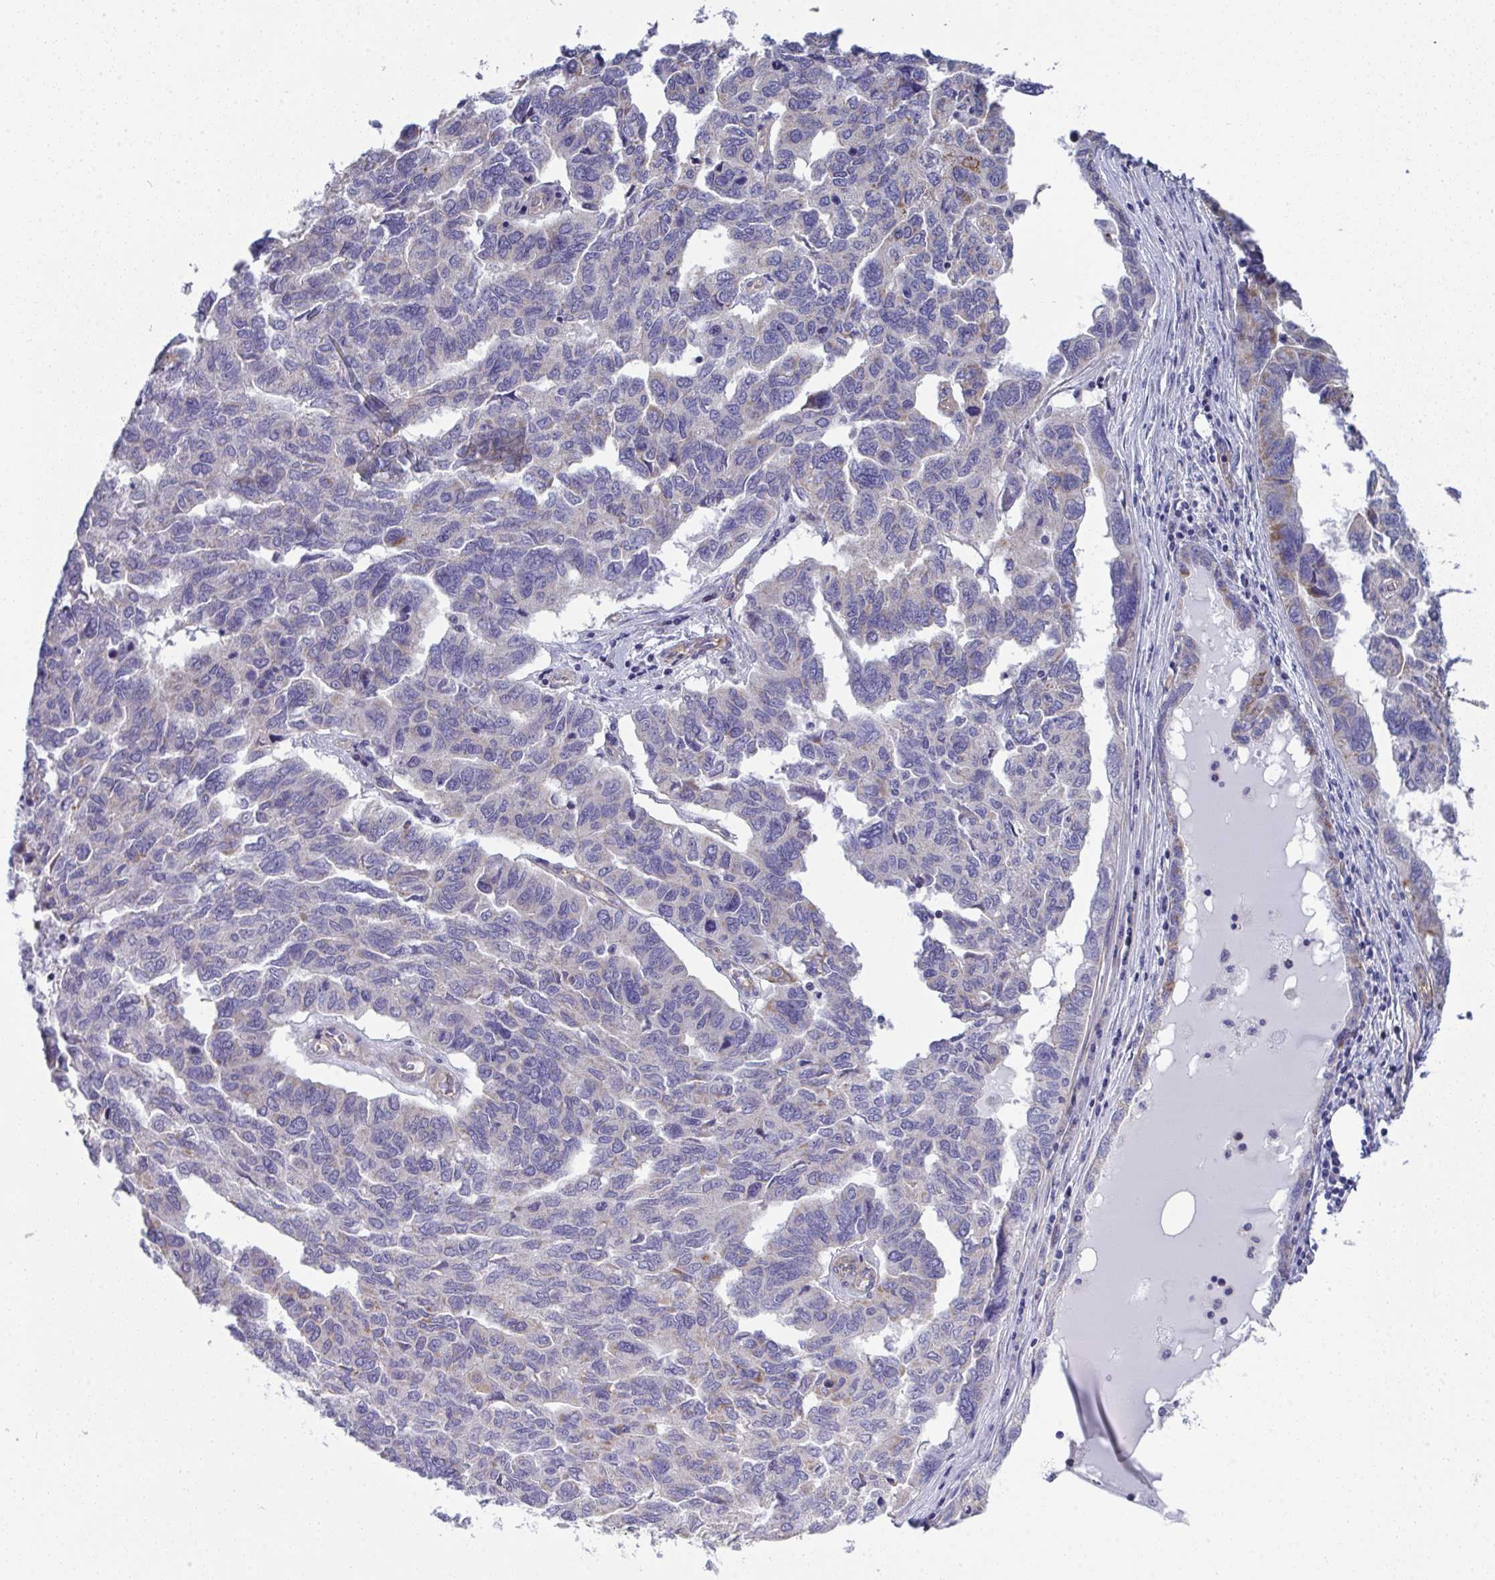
{"staining": {"intensity": "negative", "quantity": "none", "location": "none"}, "tissue": "ovarian cancer", "cell_type": "Tumor cells", "image_type": "cancer", "snomed": [{"axis": "morphology", "description": "Cystadenocarcinoma, serous, NOS"}, {"axis": "topography", "description": "Ovary"}], "caption": "DAB immunohistochemical staining of human ovarian cancer exhibits no significant positivity in tumor cells.", "gene": "MYL12A", "patient": {"sex": "female", "age": 64}}